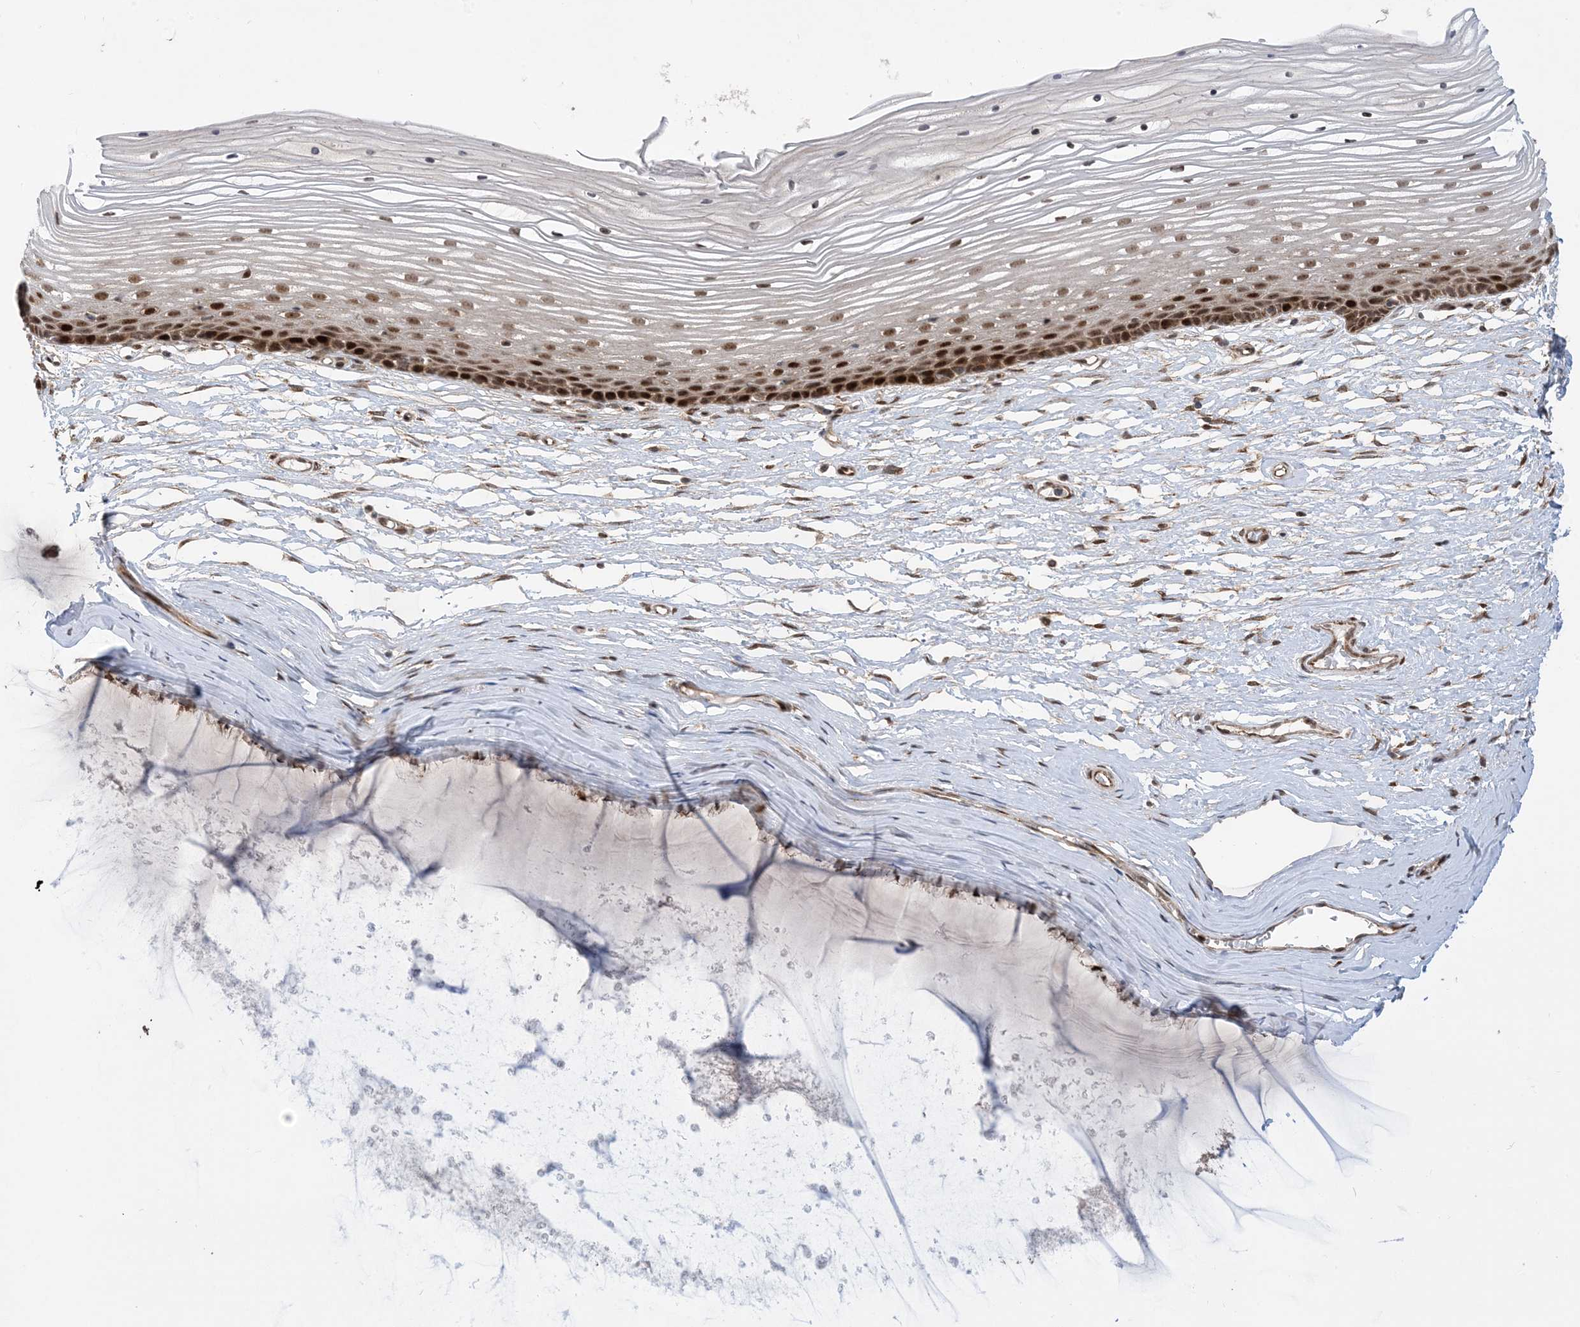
{"staining": {"intensity": "strong", "quantity": "25%-75%", "location": "nuclear"}, "tissue": "vagina", "cell_type": "Squamous epithelial cells", "image_type": "normal", "snomed": [{"axis": "morphology", "description": "Normal tissue, NOS"}, {"axis": "topography", "description": "Vagina"}, {"axis": "topography", "description": "Cervix"}], "caption": "Immunohistochemistry micrograph of unremarkable human vagina stained for a protein (brown), which shows high levels of strong nuclear positivity in about 25%-75% of squamous epithelial cells.", "gene": "FAM9B", "patient": {"sex": "female", "age": 40}}